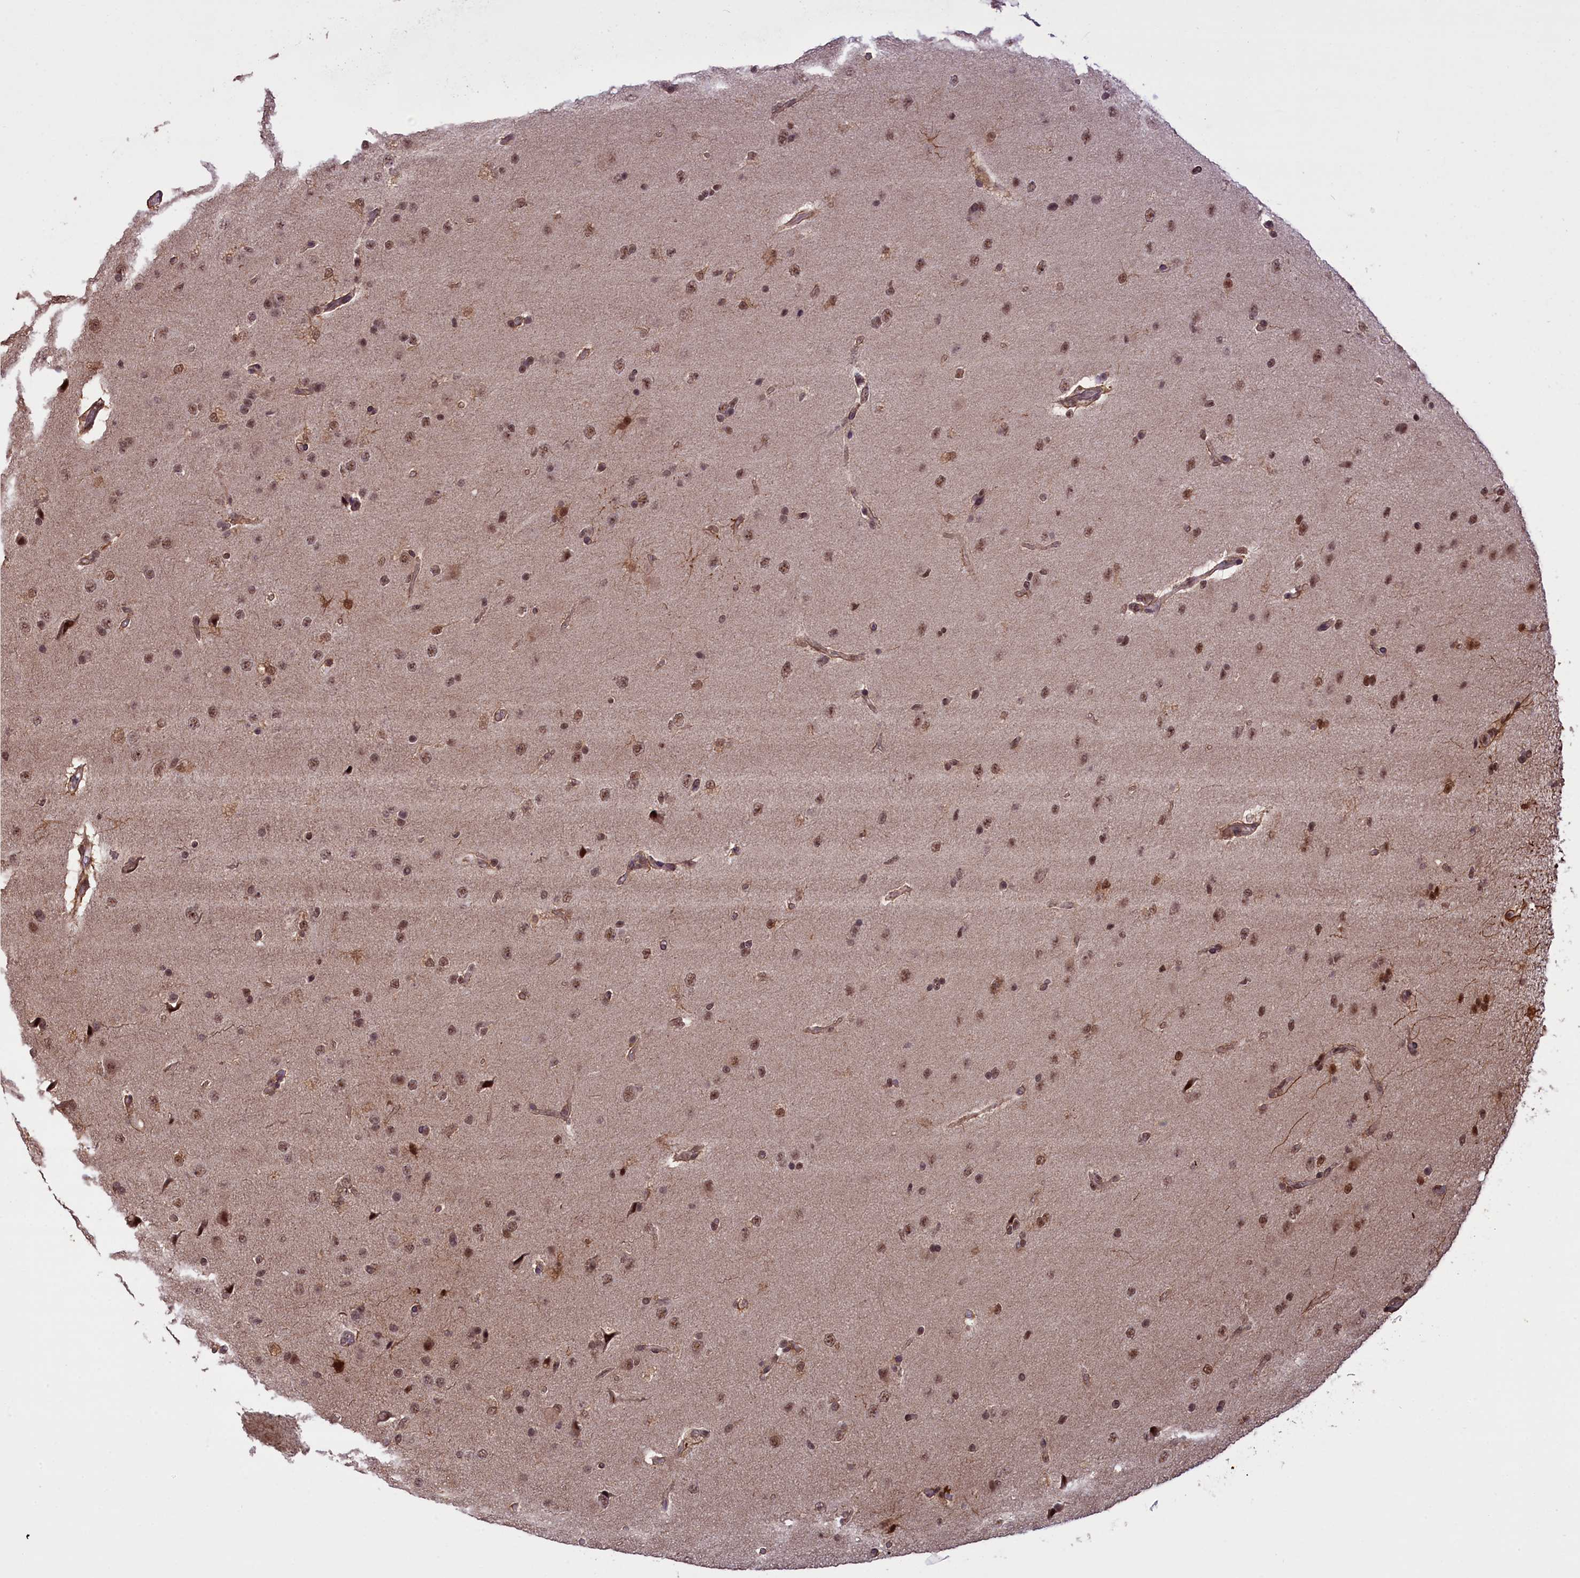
{"staining": {"intensity": "moderate", "quantity": ">75%", "location": "nuclear"}, "tissue": "glioma", "cell_type": "Tumor cells", "image_type": "cancer", "snomed": [{"axis": "morphology", "description": "Glioma, malignant, High grade"}, {"axis": "topography", "description": "Brain"}], "caption": "A brown stain shows moderate nuclear positivity of a protein in human malignant glioma (high-grade) tumor cells.", "gene": "CARD8", "patient": {"sex": "male", "age": 72}}